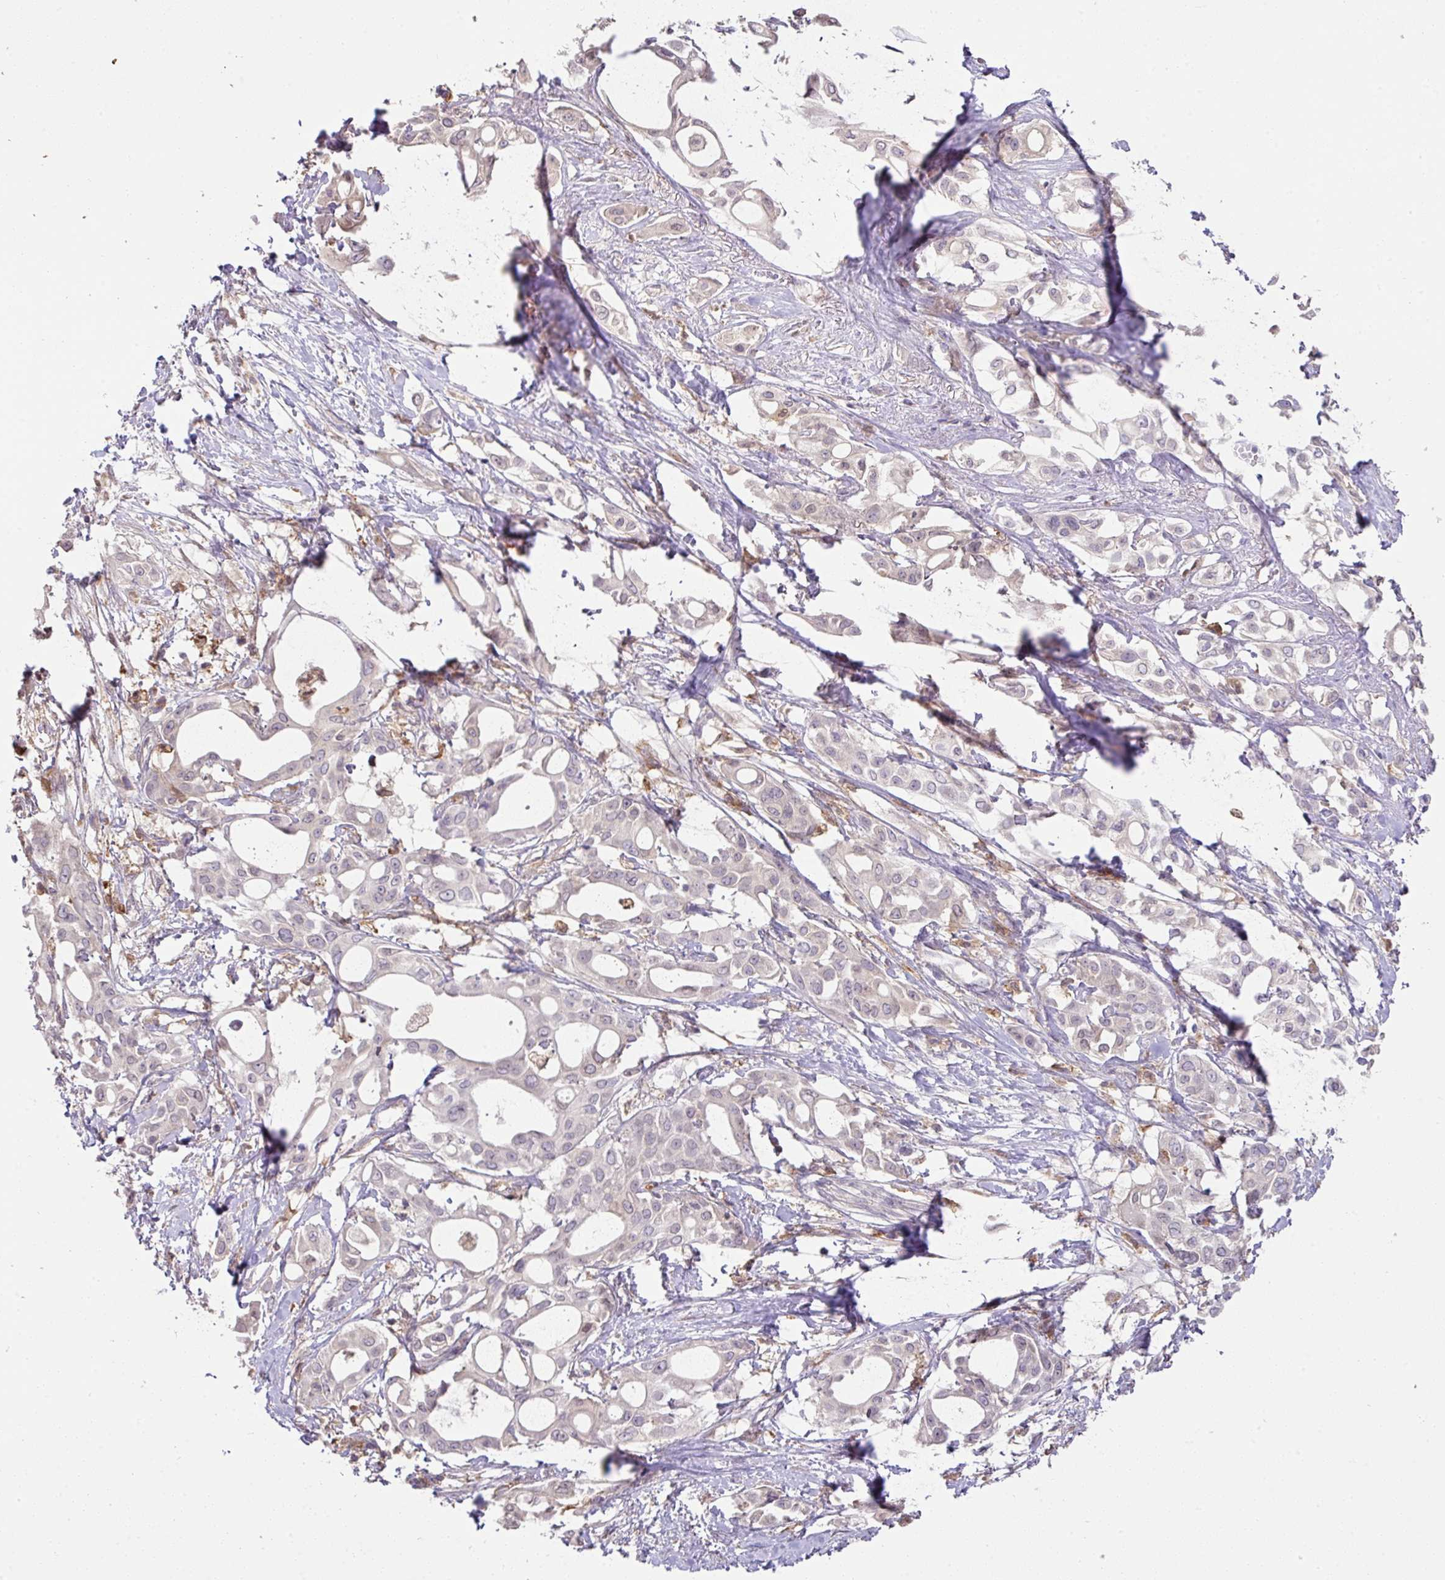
{"staining": {"intensity": "negative", "quantity": "none", "location": "none"}, "tissue": "pancreatic cancer", "cell_type": "Tumor cells", "image_type": "cancer", "snomed": [{"axis": "morphology", "description": "Adenocarcinoma, NOS"}, {"axis": "topography", "description": "Pancreas"}], "caption": "Tumor cells show no significant protein staining in adenocarcinoma (pancreatic). Brightfield microscopy of immunohistochemistry (IHC) stained with DAB (3,3'-diaminobenzidine) (brown) and hematoxylin (blue), captured at high magnification.", "gene": "GCNT7", "patient": {"sex": "female", "age": 68}}